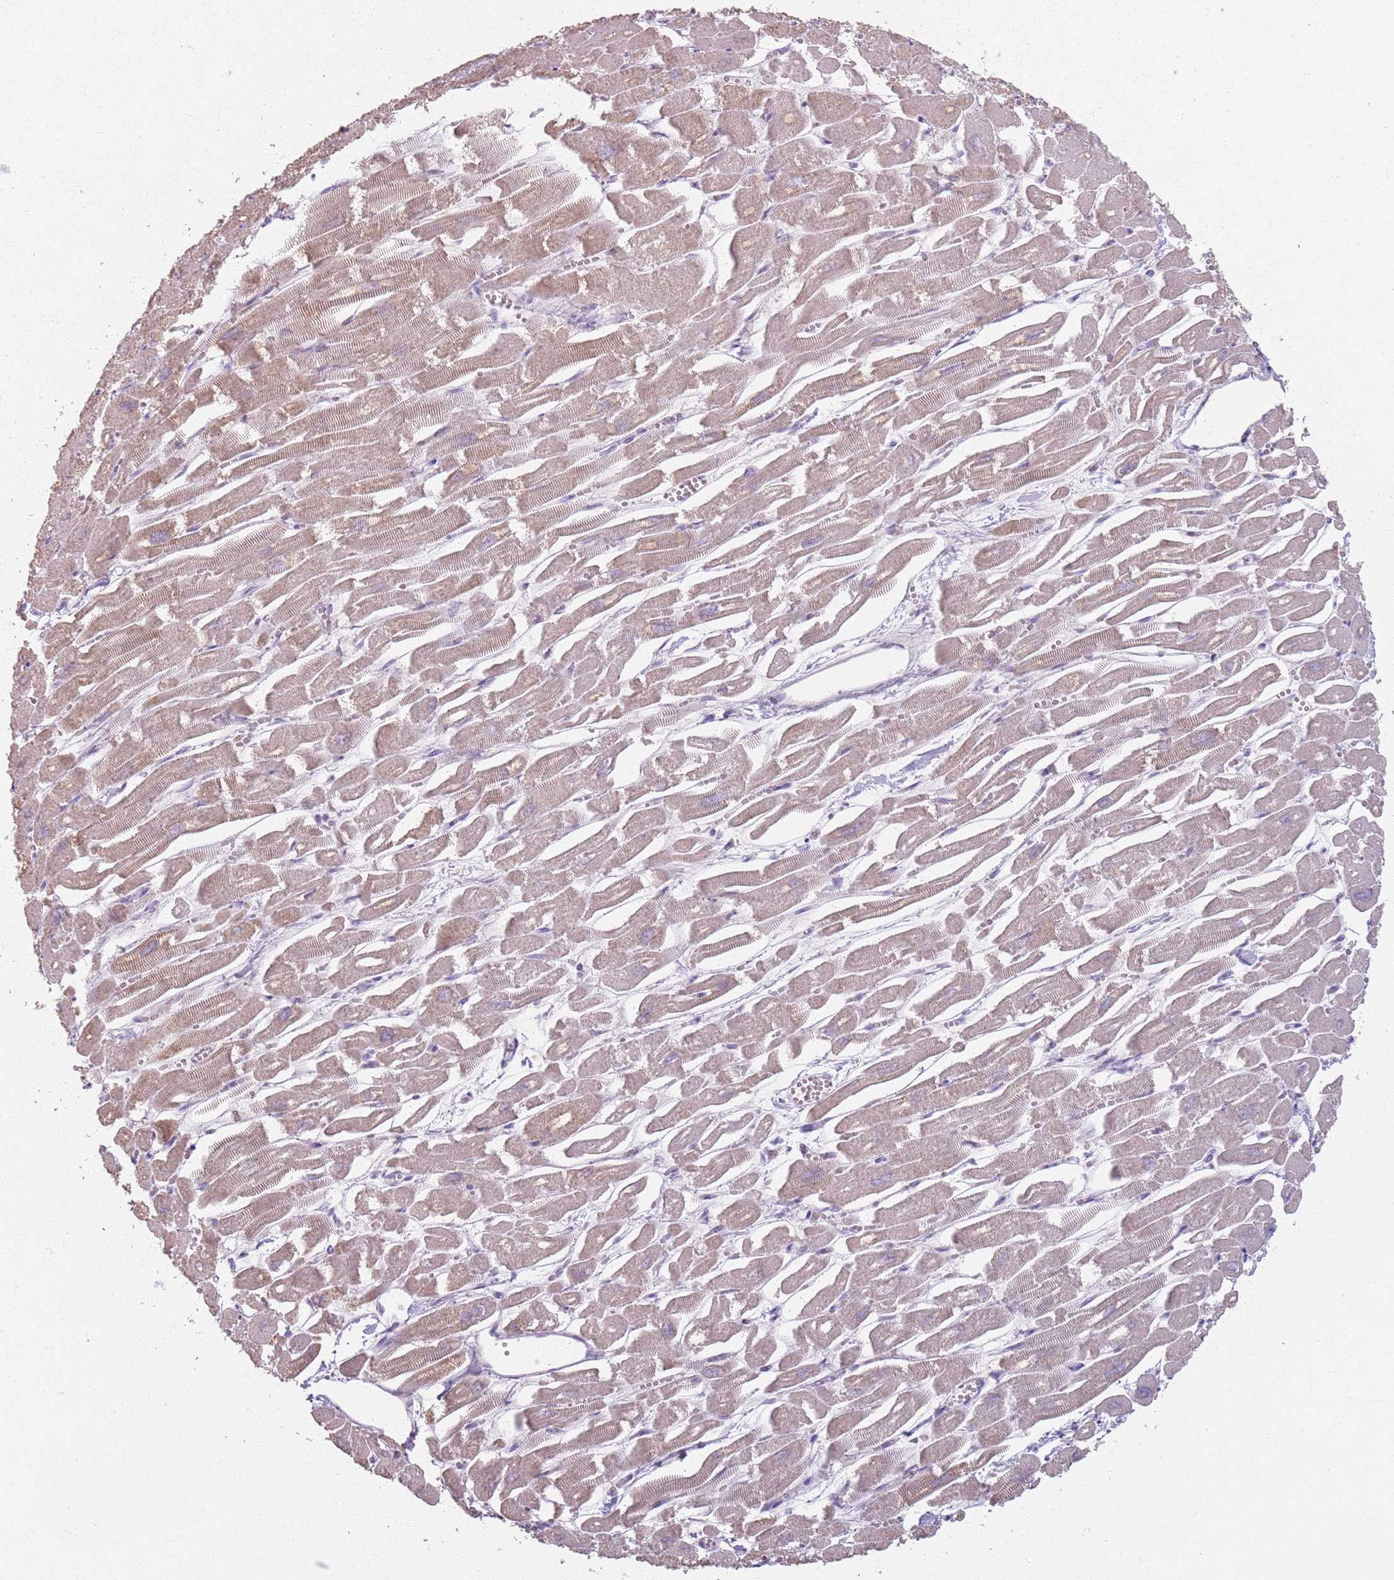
{"staining": {"intensity": "moderate", "quantity": "25%-75%", "location": "cytoplasmic/membranous"}, "tissue": "heart muscle", "cell_type": "Cardiomyocytes", "image_type": "normal", "snomed": [{"axis": "morphology", "description": "Normal tissue, NOS"}, {"axis": "topography", "description": "Heart"}], "caption": "Brown immunohistochemical staining in normal heart muscle exhibits moderate cytoplasmic/membranous expression in approximately 25%-75% of cardiomyocytes. (IHC, brightfield microscopy, high magnification).", "gene": "GDPGP1", "patient": {"sex": "male", "age": 54}}